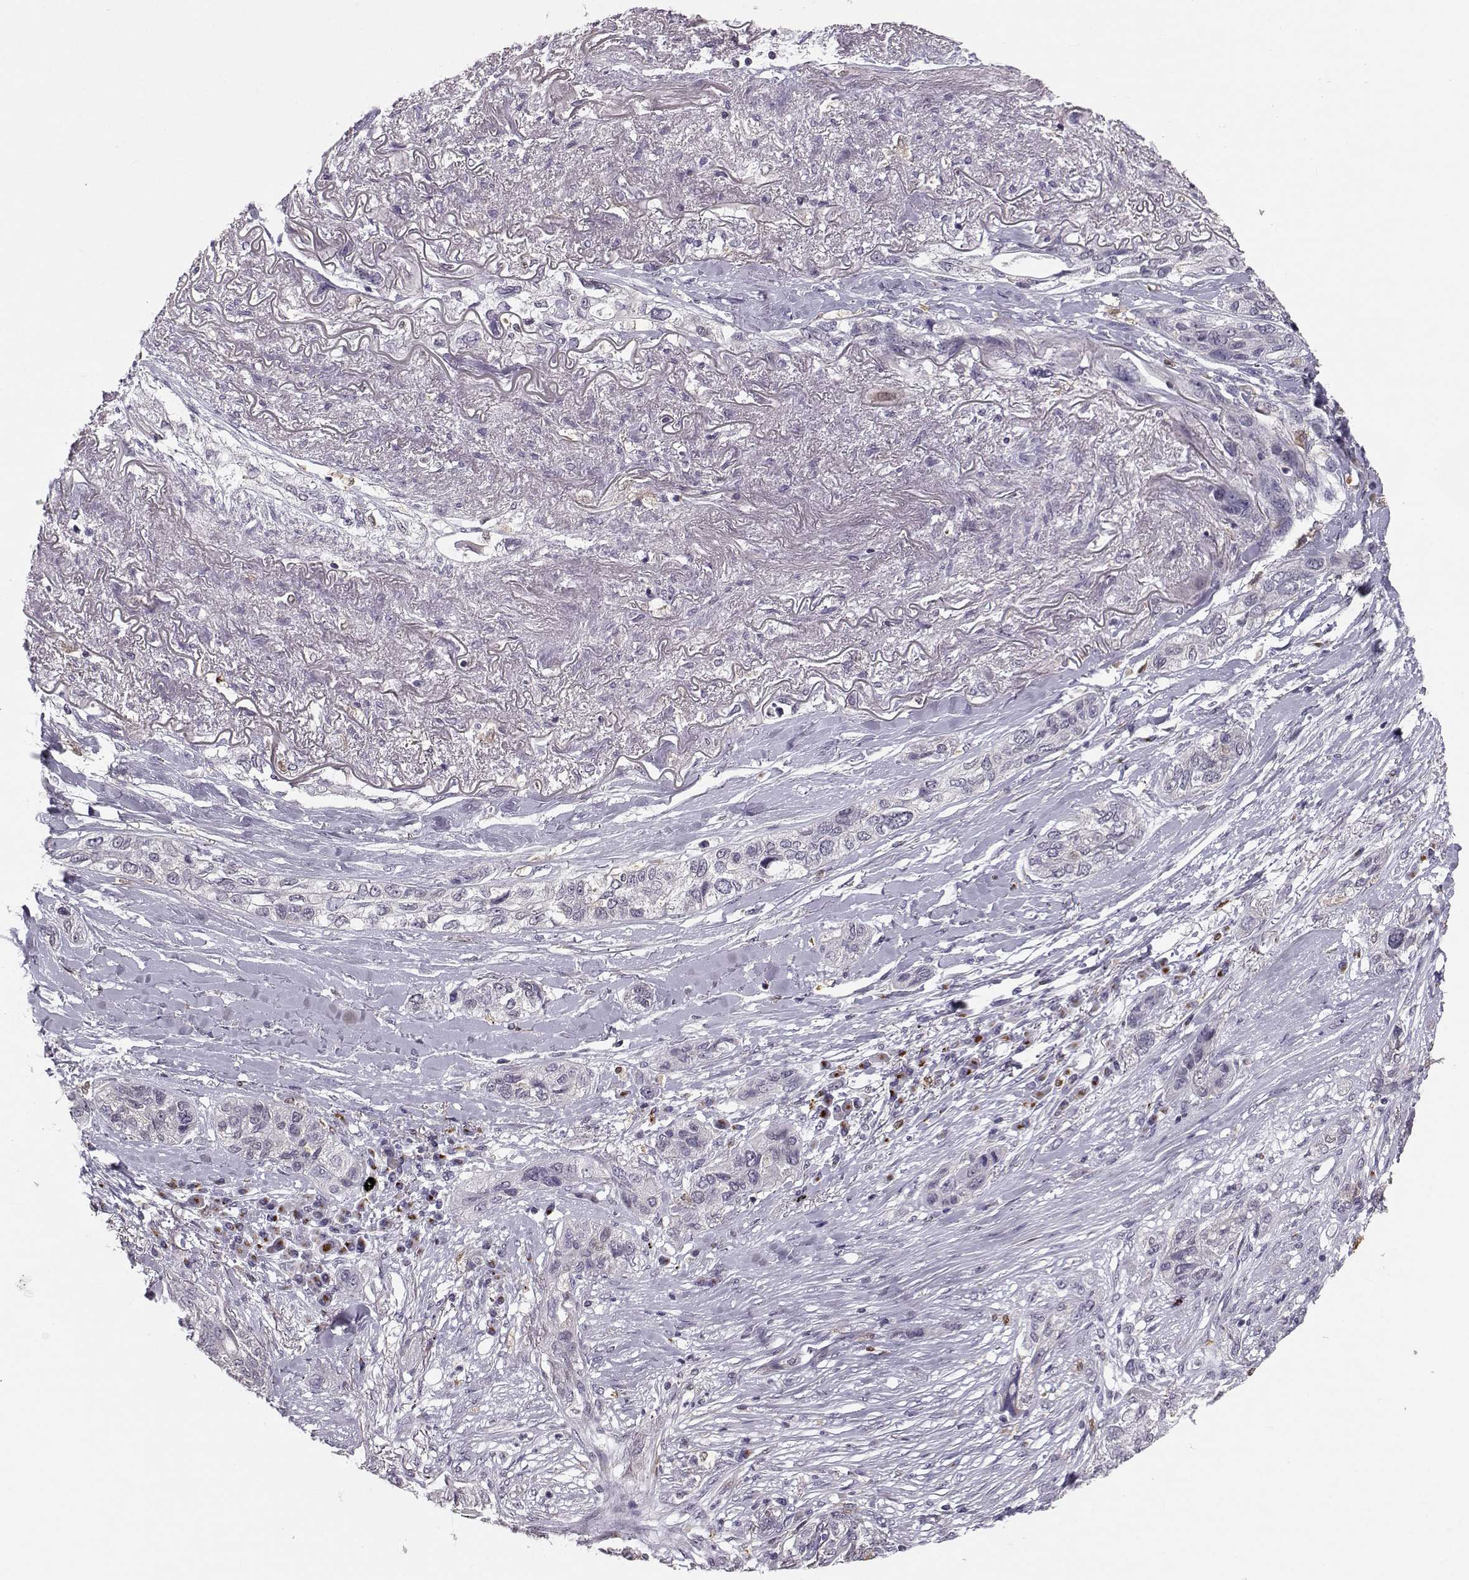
{"staining": {"intensity": "negative", "quantity": "none", "location": "none"}, "tissue": "lung cancer", "cell_type": "Tumor cells", "image_type": "cancer", "snomed": [{"axis": "morphology", "description": "Squamous cell carcinoma, NOS"}, {"axis": "topography", "description": "Lung"}], "caption": "Lung squamous cell carcinoma was stained to show a protein in brown. There is no significant staining in tumor cells. (IHC, brightfield microscopy, high magnification).", "gene": "HTR7", "patient": {"sex": "female", "age": 70}}